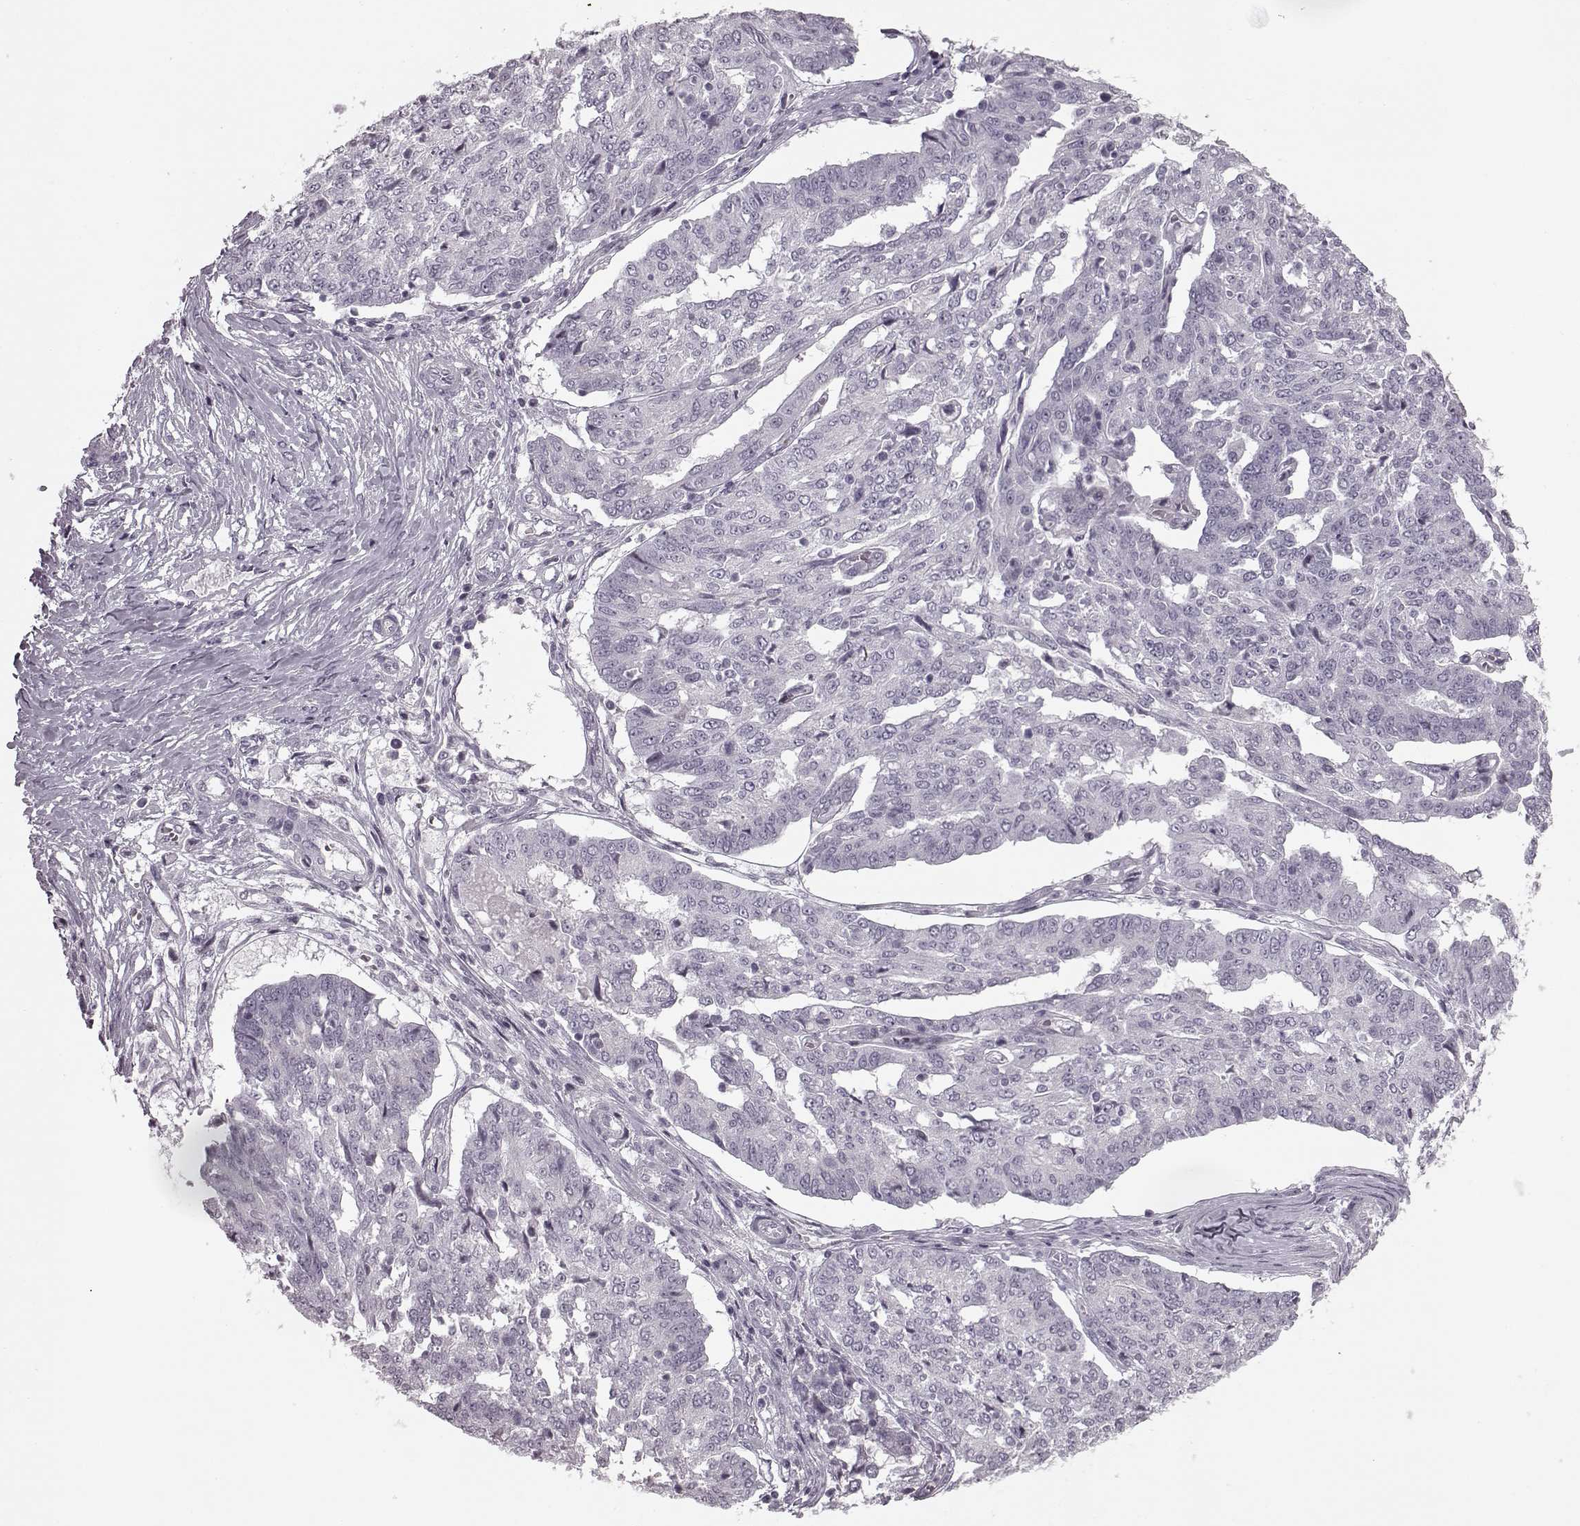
{"staining": {"intensity": "negative", "quantity": "none", "location": "none"}, "tissue": "ovarian cancer", "cell_type": "Tumor cells", "image_type": "cancer", "snomed": [{"axis": "morphology", "description": "Cystadenocarcinoma, serous, NOS"}, {"axis": "topography", "description": "Ovary"}], "caption": "This is an IHC image of ovarian serous cystadenocarcinoma. There is no staining in tumor cells.", "gene": "SEMG2", "patient": {"sex": "female", "age": 67}}